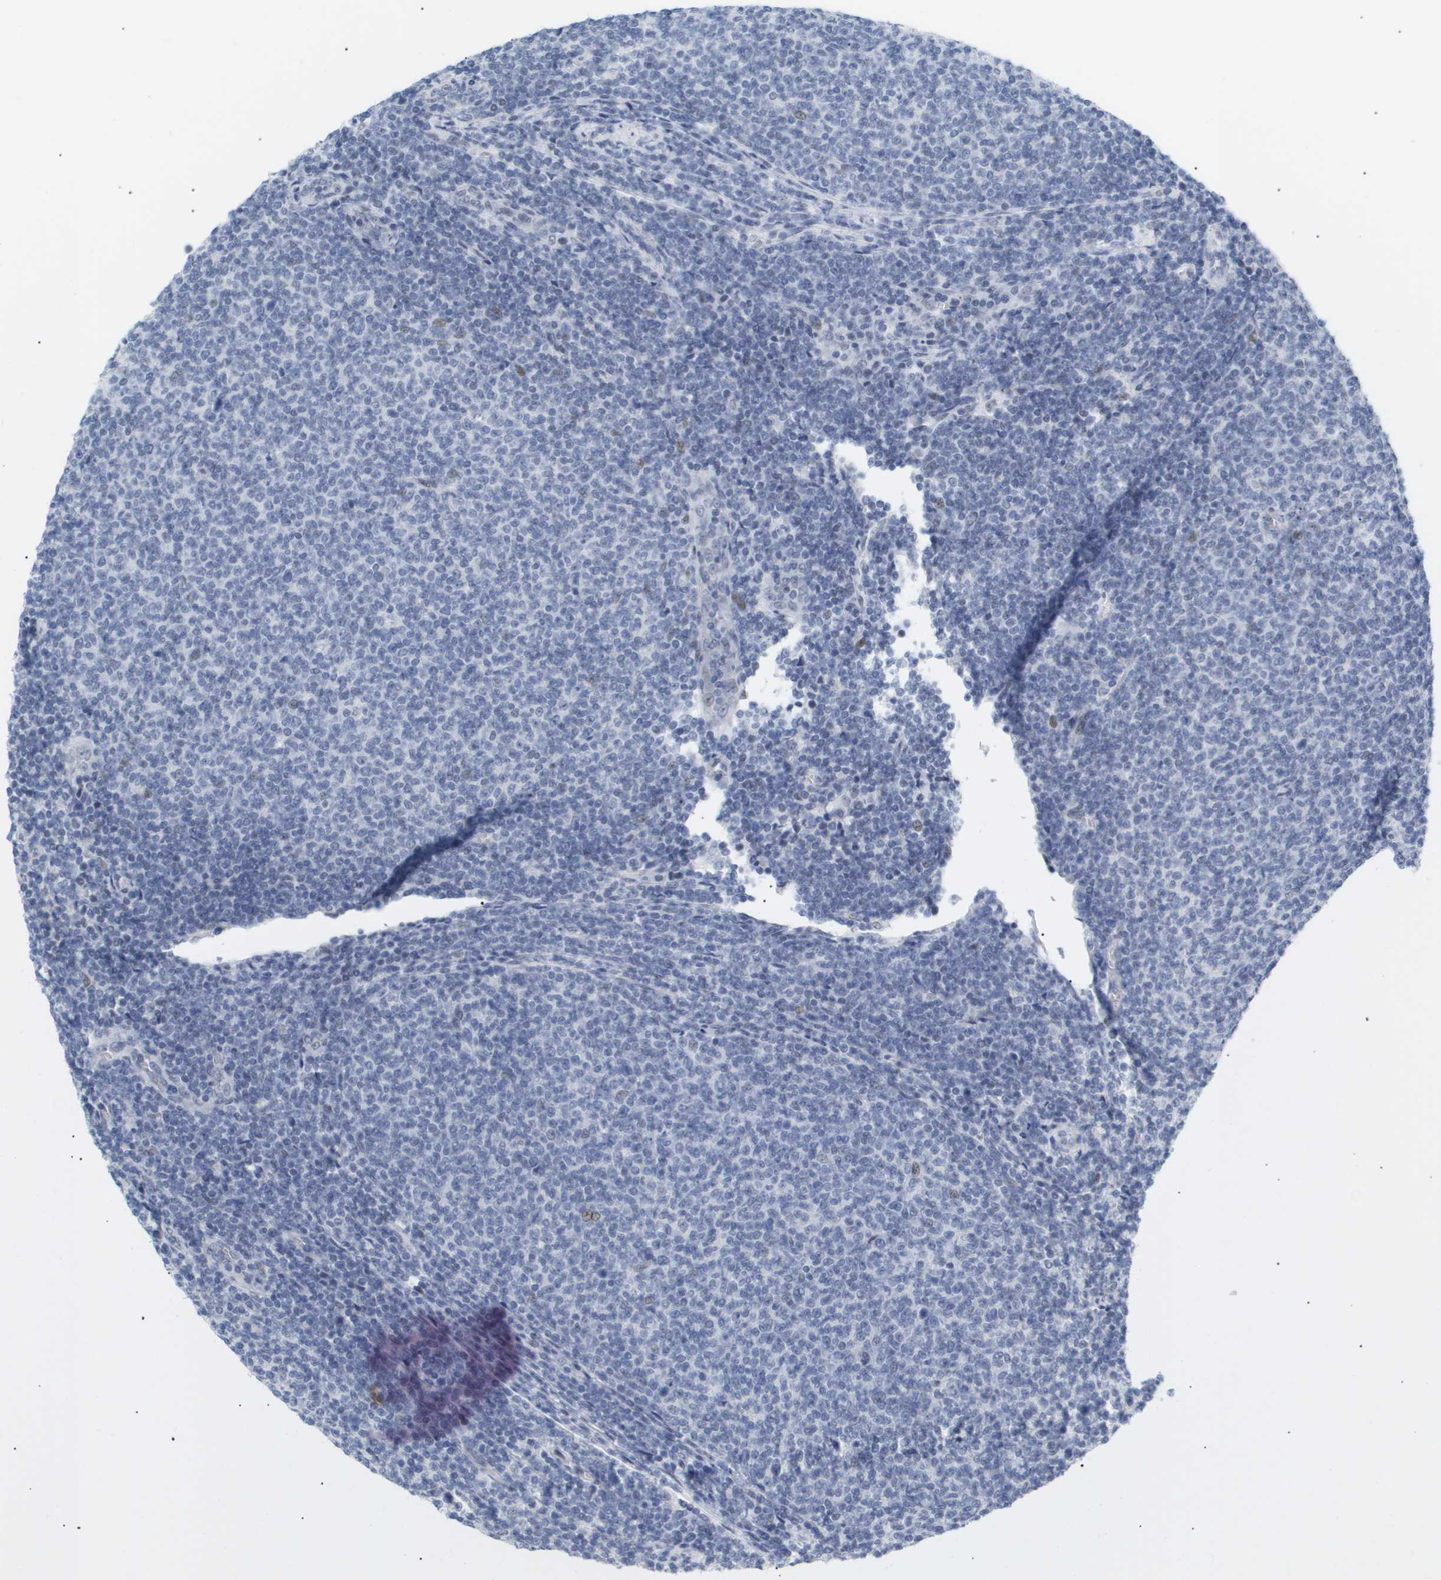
{"staining": {"intensity": "negative", "quantity": "none", "location": "none"}, "tissue": "lymphoma", "cell_type": "Tumor cells", "image_type": "cancer", "snomed": [{"axis": "morphology", "description": "Malignant lymphoma, non-Hodgkin's type, Low grade"}, {"axis": "topography", "description": "Lymph node"}], "caption": "Immunohistochemical staining of lymphoma displays no significant staining in tumor cells. Brightfield microscopy of immunohistochemistry stained with DAB (brown) and hematoxylin (blue), captured at high magnification.", "gene": "PPARD", "patient": {"sex": "male", "age": 66}}